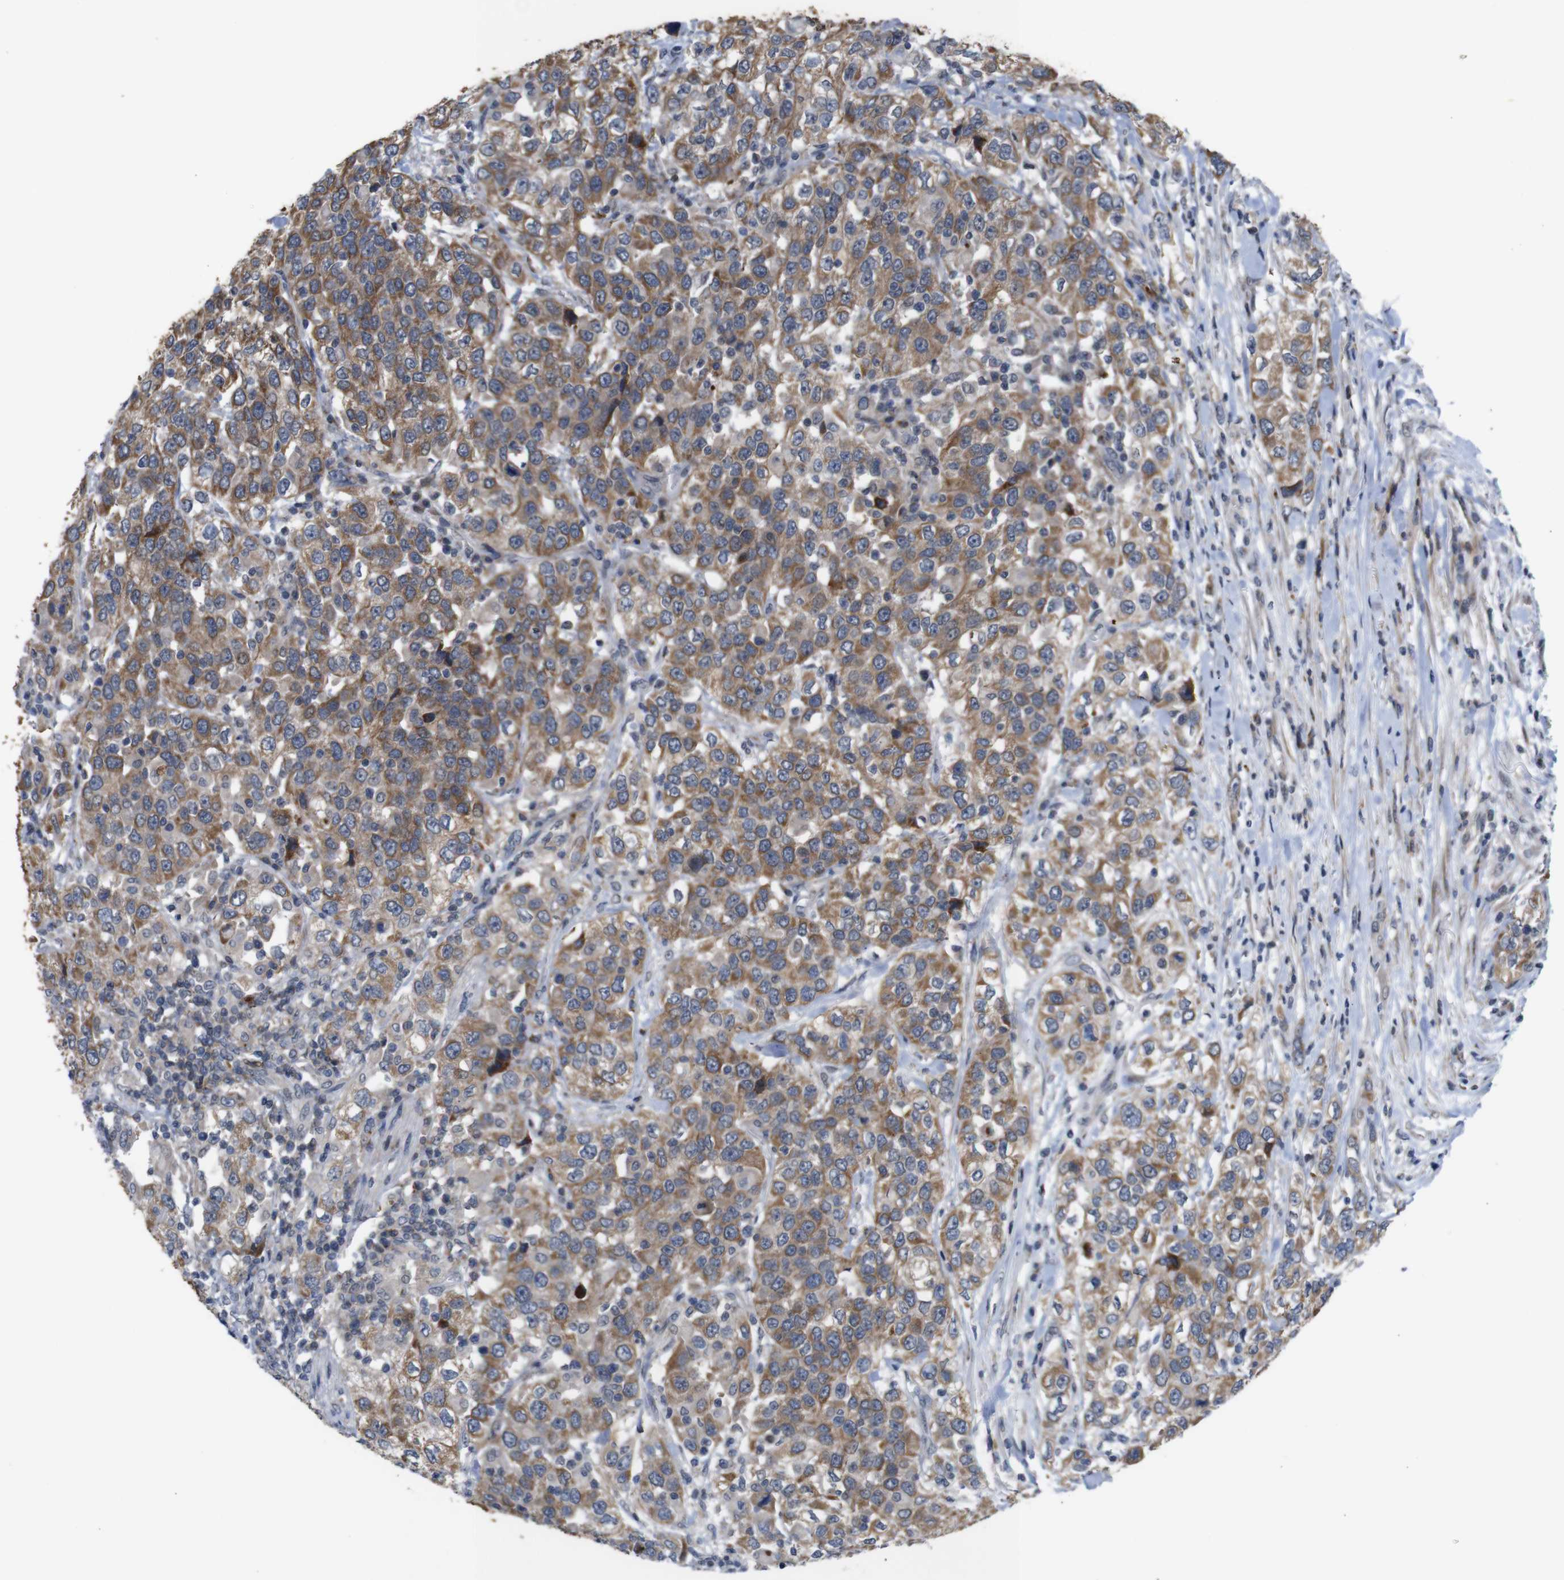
{"staining": {"intensity": "moderate", "quantity": ">75%", "location": "cytoplasmic/membranous"}, "tissue": "urothelial cancer", "cell_type": "Tumor cells", "image_type": "cancer", "snomed": [{"axis": "morphology", "description": "Urothelial carcinoma, High grade"}, {"axis": "topography", "description": "Urinary bladder"}], "caption": "High-grade urothelial carcinoma stained with IHC shows moderate cytoplasmic/membranous positivity in approximately >75% of tumor cells.", "gene": "ATP7B", "patient": {"sex": "female", "age": 80}}